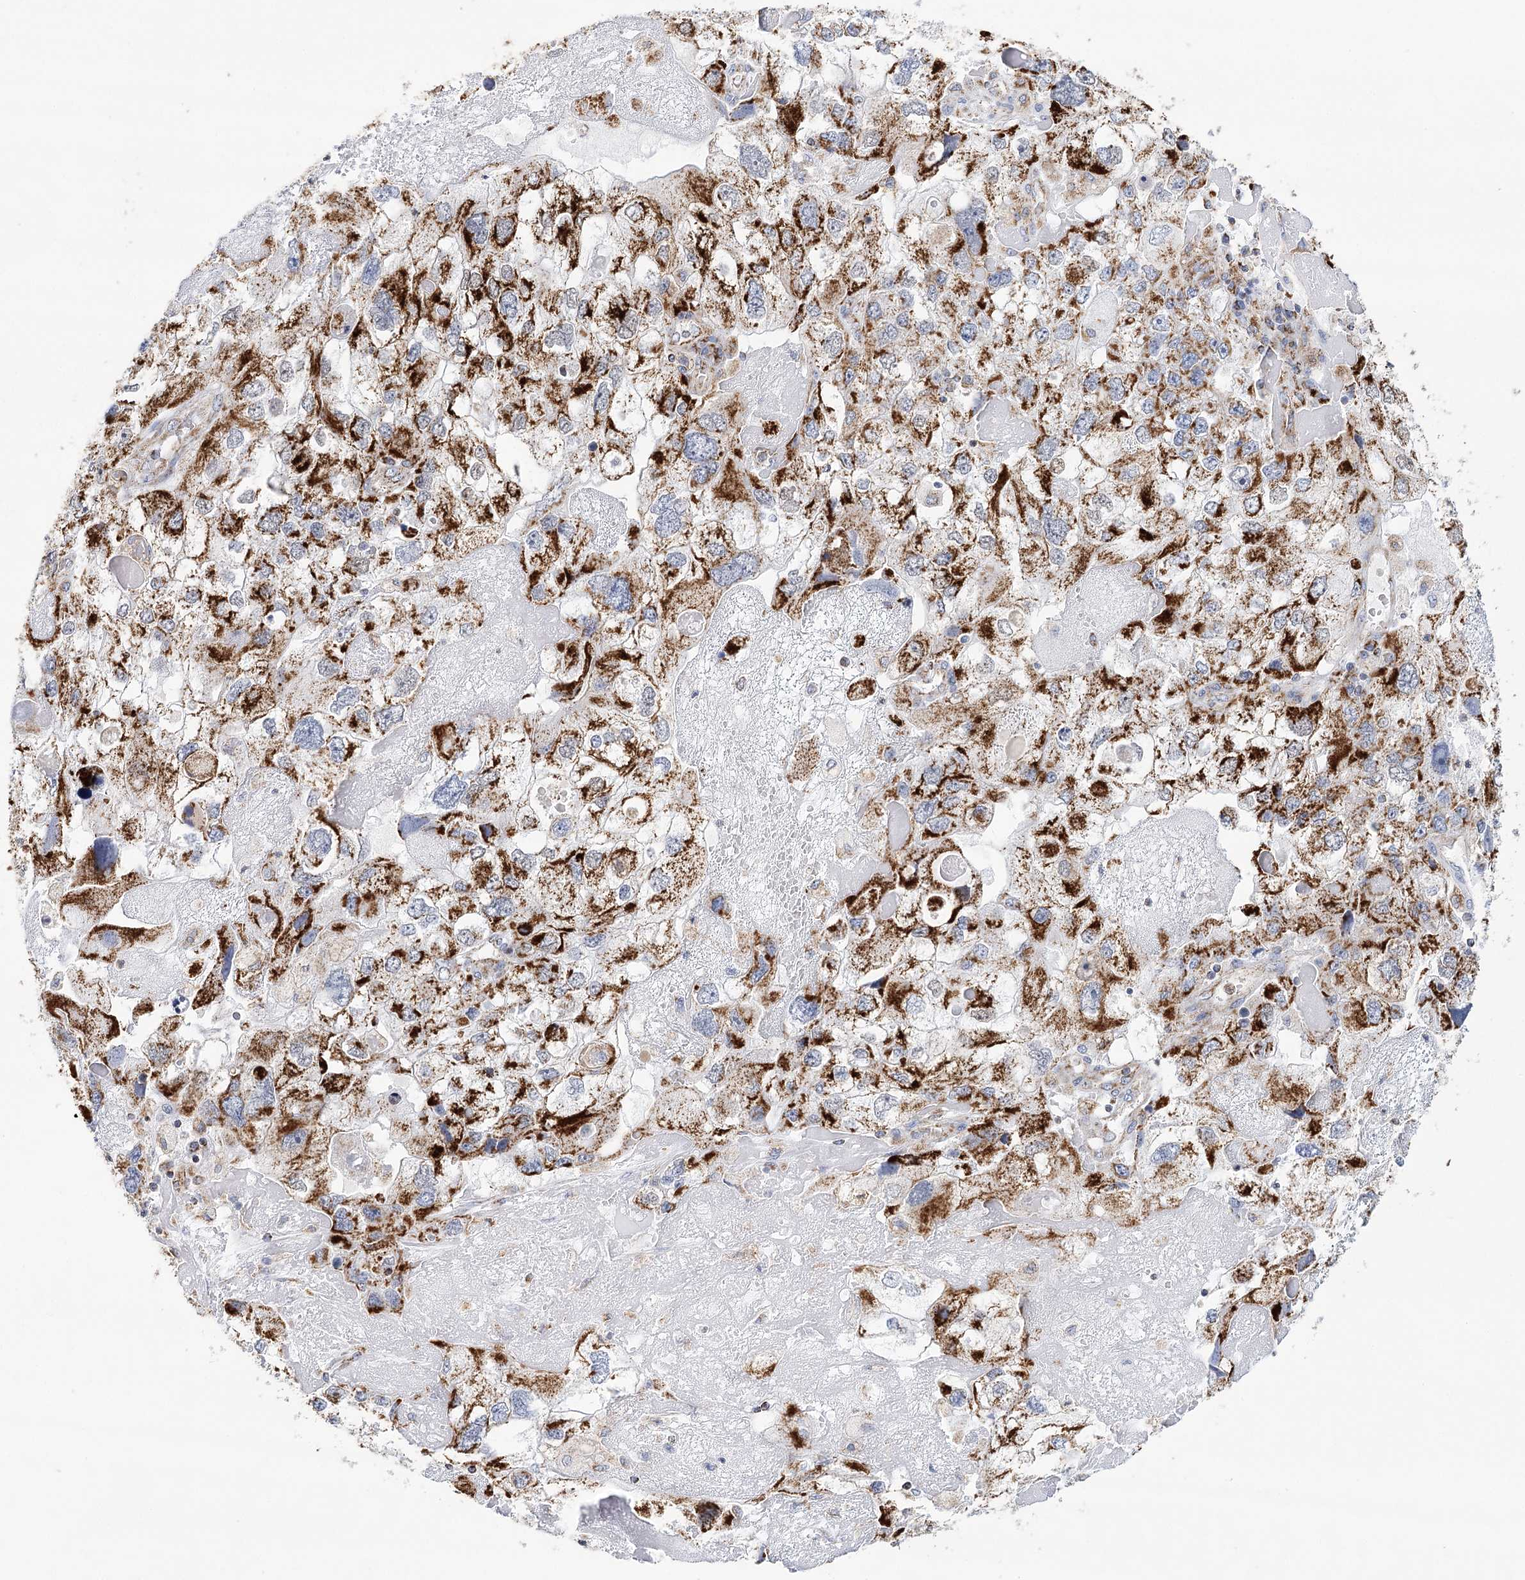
{"staining": {"intensity": "strong", "quantity": ">75%", "location": "cytoplasmic/membranous"}, "tissue": "endometrial cancer", "cell_type": "Tumor cells", "image_type": "cancer", "snomed": [{"axis": "morphology", "description": "Adenocarcinoma, NOS"}, {"axis": "topography", "description": "Endometrium"}], "caption": "About >75% of tumor cells in adenocarcinoma (endometrial) reveal strong cytoplasmic/membranous protein expression as visualized by brown immunohistochemical staining.", "gene": "LSS", "patient": {"sex": "female", "age": 49}}